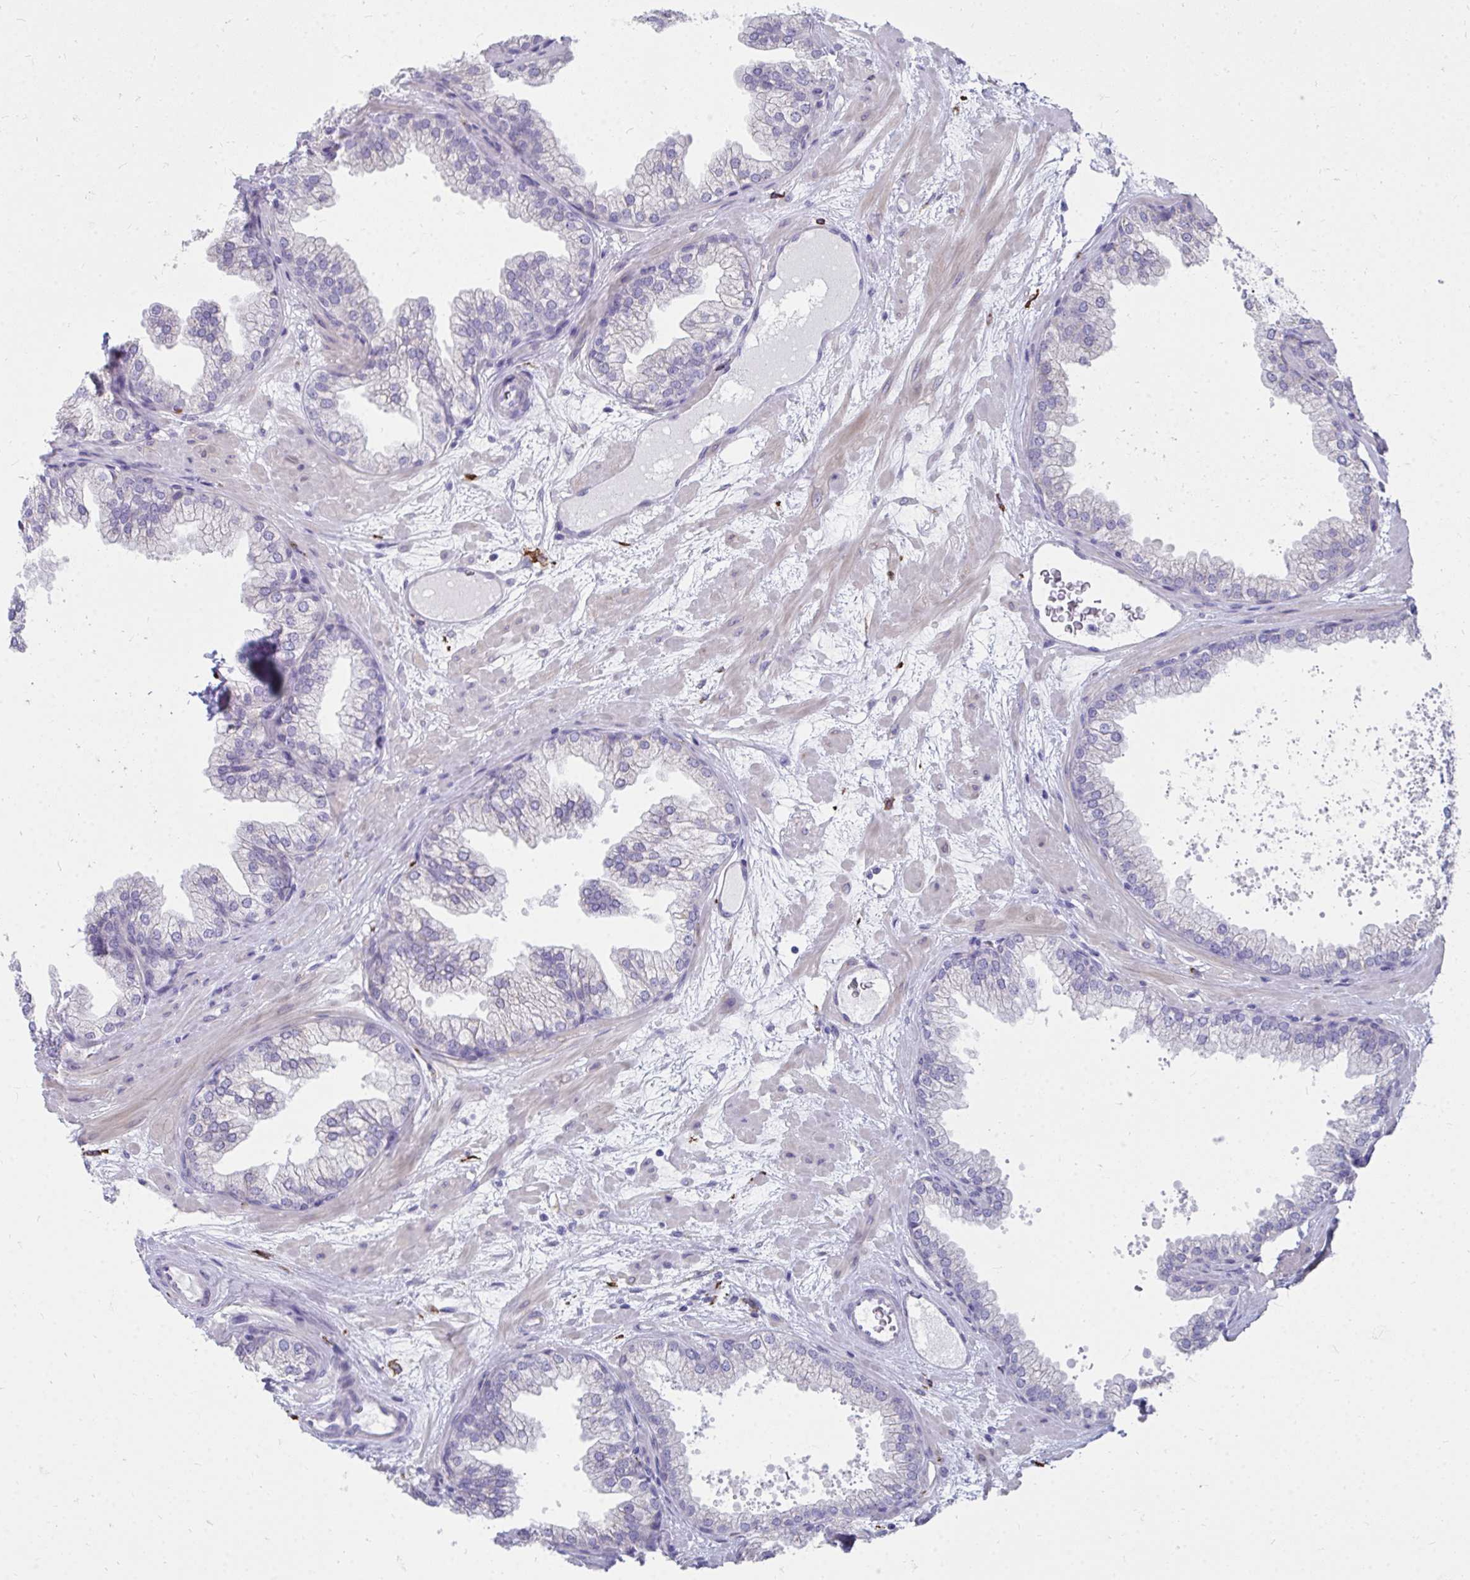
{"staining": {"intensity": "negative", "quantity": "none", "location": "none"}, "tissue": "prostate", "cell_type": "Glandular cells", "image_type": "normal", "snomed": [{"axis": "morphology", "description": "Normal tissue, NOS"}, {"axis": "topography", "description": "Prostate"}], "caption": "Histopathology image shows no significant protein expression in glandular cells of benign prostate.", "gene": "CD163", "patient": {"sex": "male", "age": 37}}